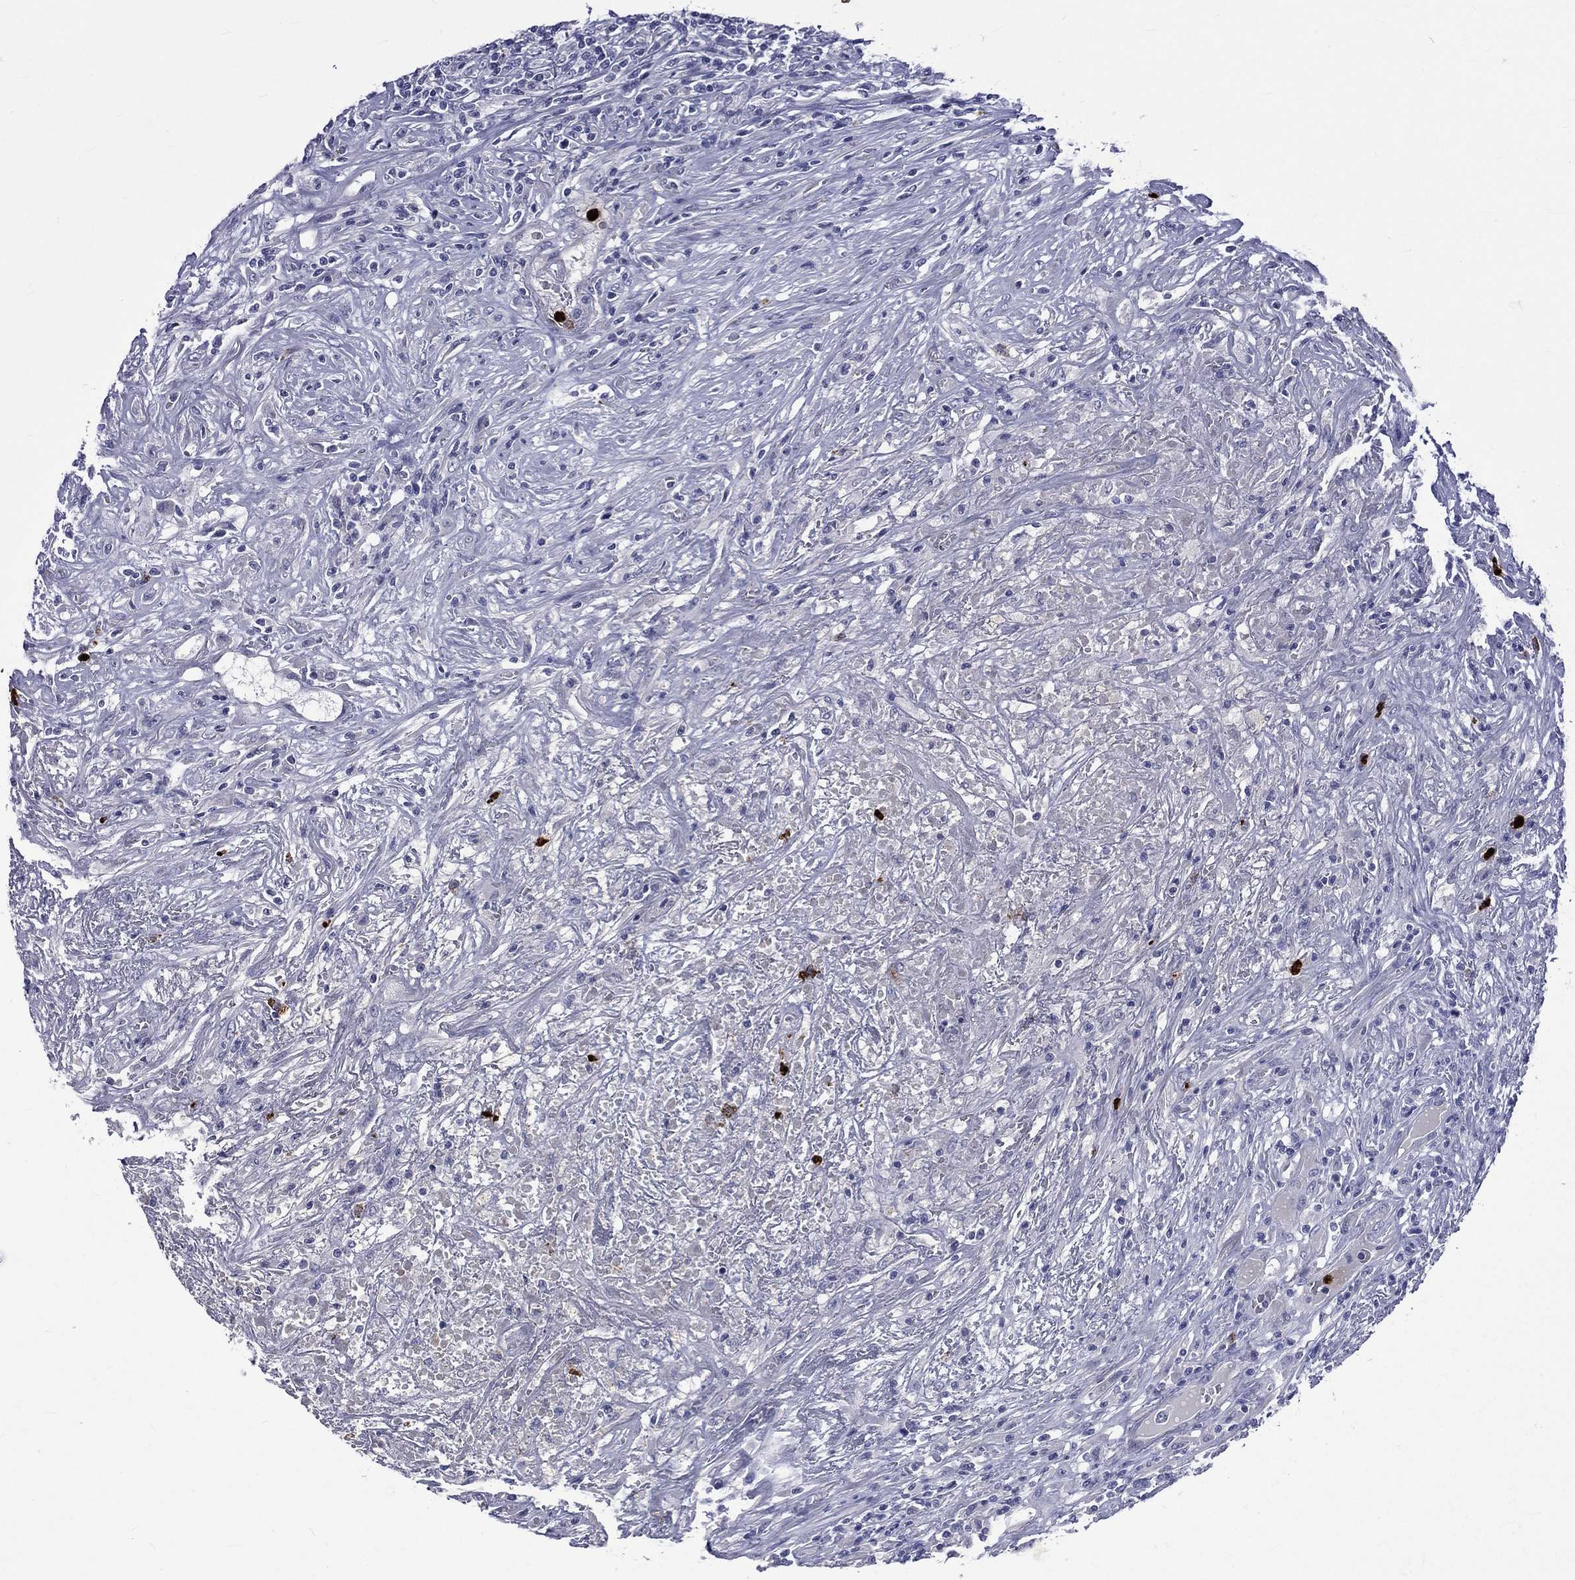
{"staining": {"intensity": "negative", "quantity": "none", "location": "none"}, "tissue": "lymphoma", "cell_type": "Tumor cells", "image_type": "cancer", "snomed": [{"axis": "morphology", "description": "Malignant lymphoma, non-Hodgkin's type, High grade"}, {"axis": "topography", "description": "Lung"}], "caption": "Photomicrograph shows no protein positivity in tumor cells of lymphoma tissue.", "gene": "ELANE", "patient": {"sex": "male", "age": 79}}